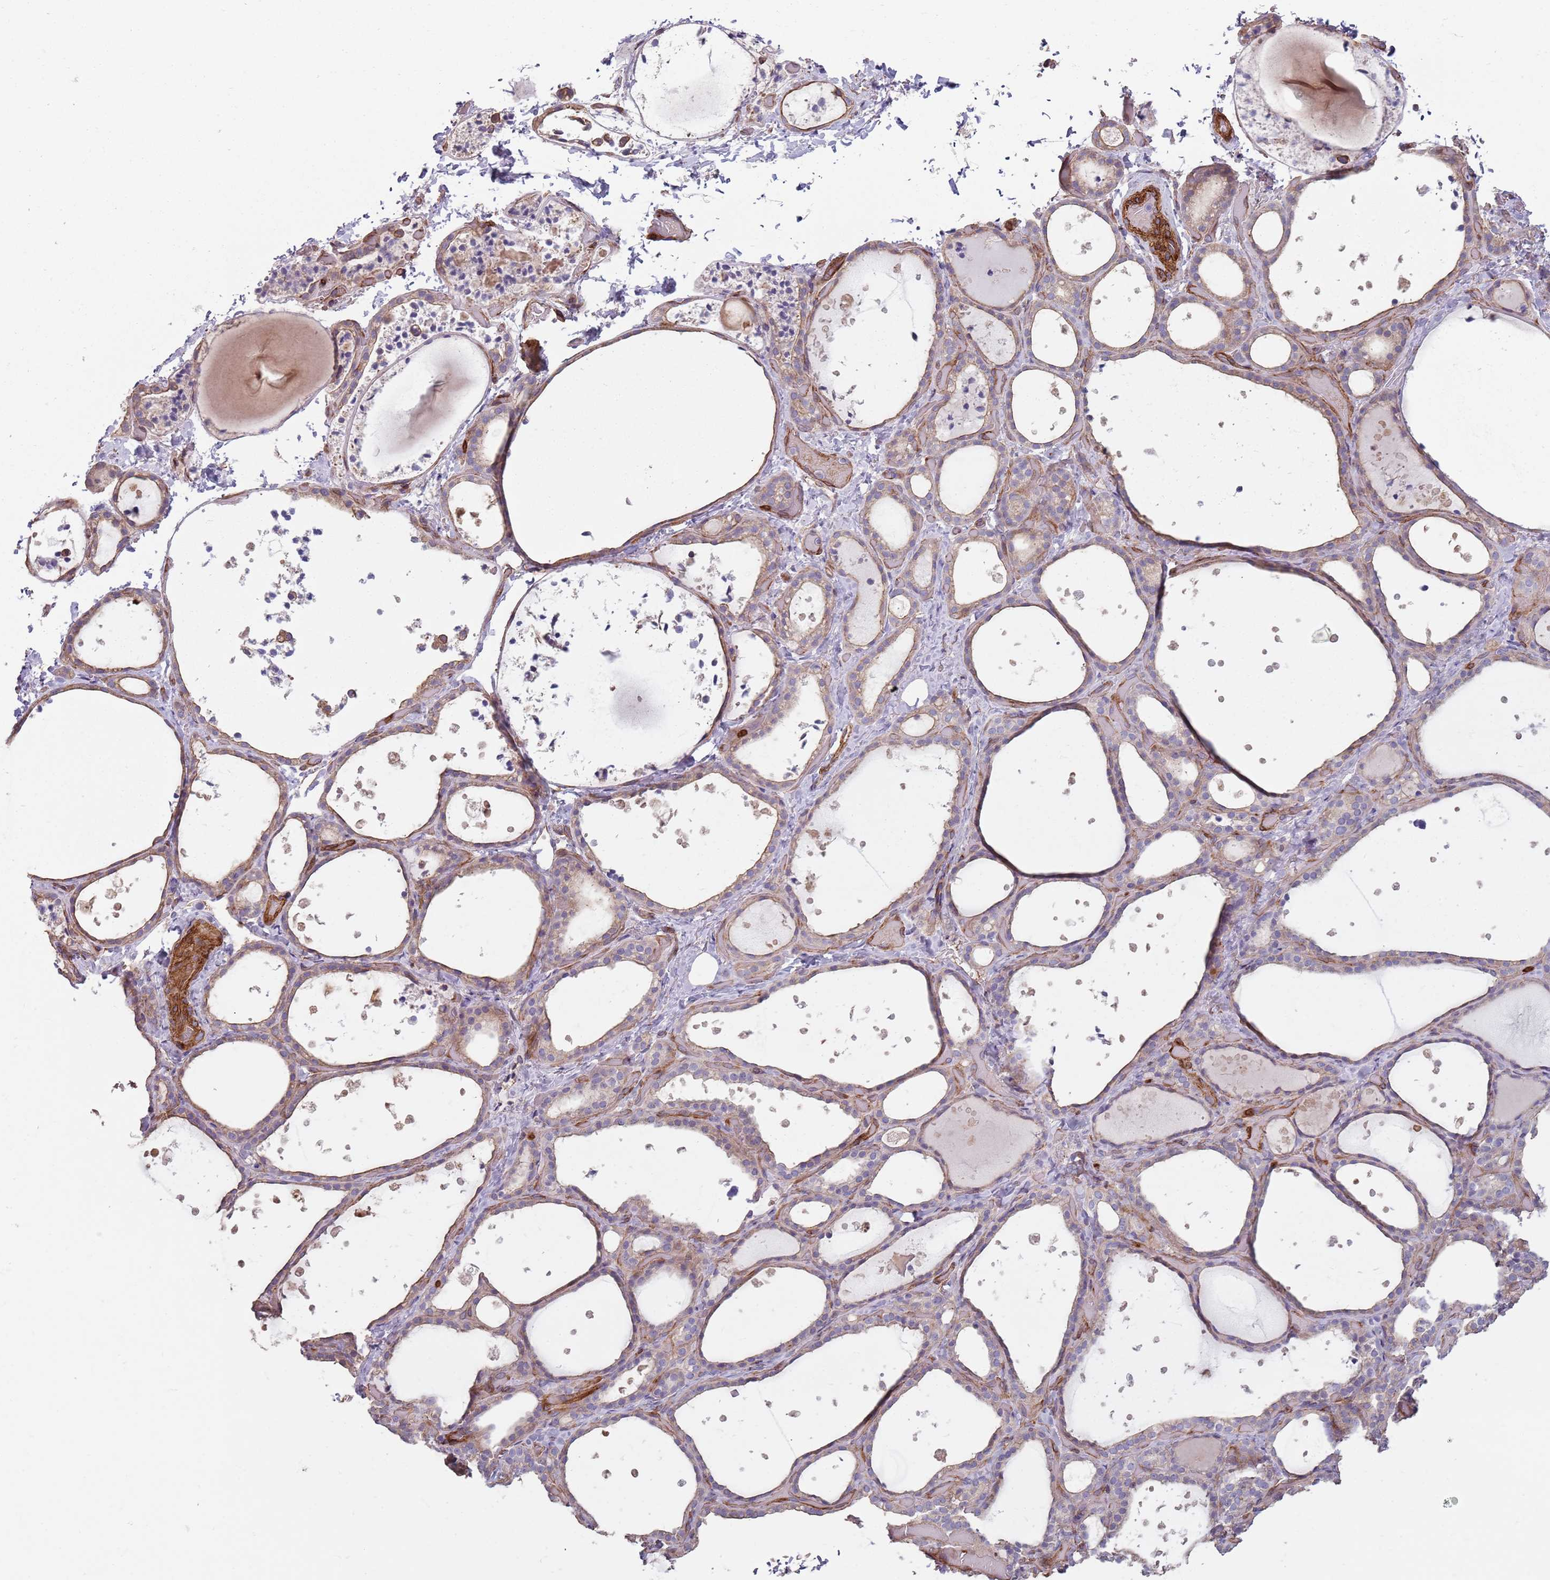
{"staining": {"intensity": "weak", "quantity": "<25%", "location": "cytoplasmic/membranous"}, "tissue": "thyroid gland", "cell_type": "Glandular cells", "image_type": "normal", "snomed": [{"axis": "morphology", "description": "Normal tissue, NOS"}, {"axis": "topography", "description": "Thyroid gland"}], "caption": "An image of thyroid gland stained for a protein demonstrates no brown staining in glandular cells.", "gene": "PHLPP2", "patient": {"sex": "female", "age": 44}}